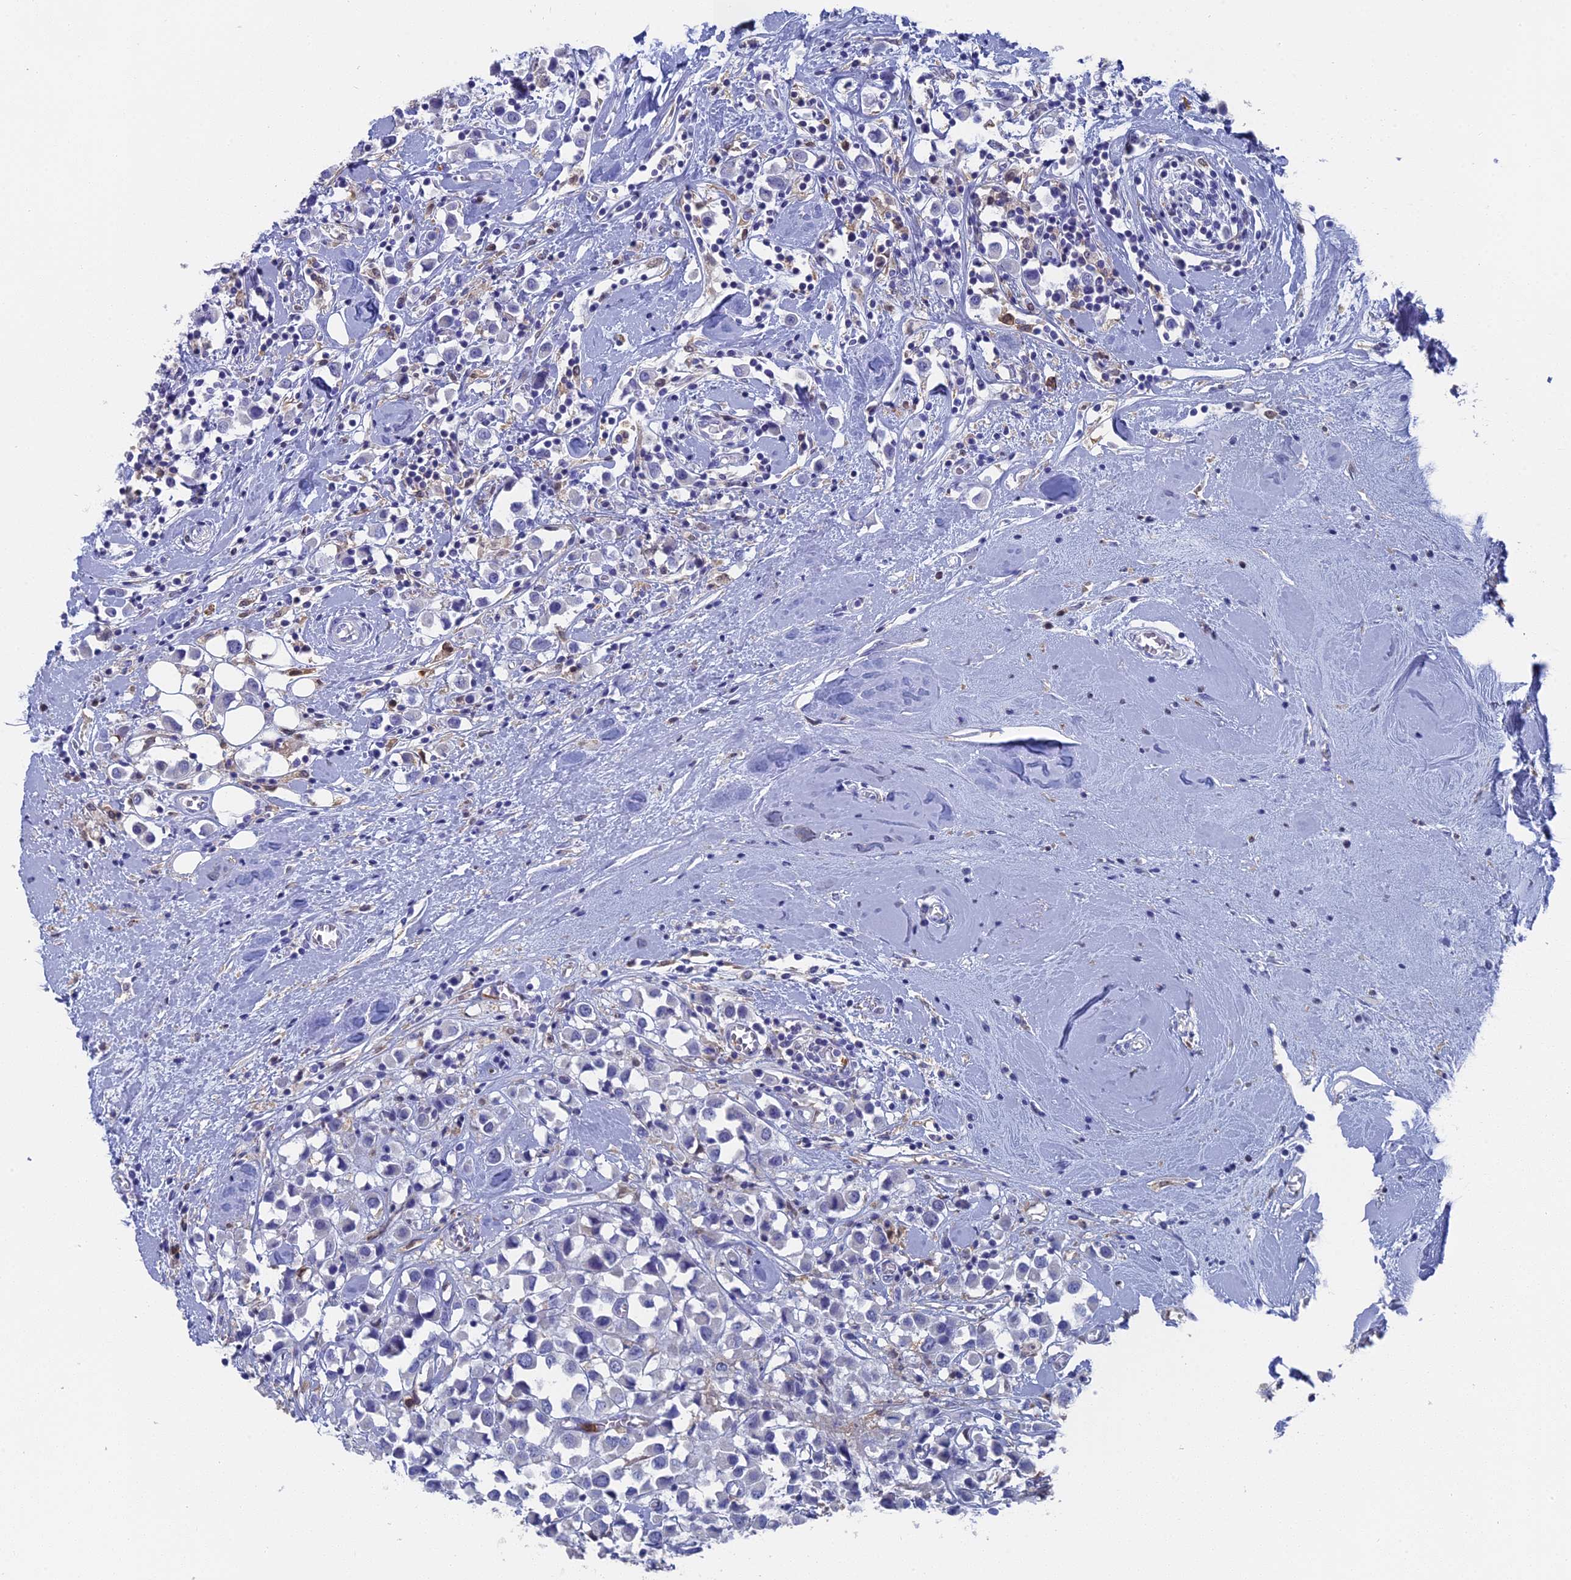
{"staining": {"intensity": "negative", "quantity": "none", "location": "none"}, "tissue": "breast cancer", "cell_type": "Tumor cells", "image_type": "cancer", "snomed": [{"axis": "morphology", "description": "Duct carcinoma"}, {"axis": "topography", "description": "Breast"}], "caption": "The micrograph displays no staining of tumor cells in breast cancer (intraductal carcinoma). (DAB IHC with hematoxylin counter stain).", "gene": "NCF4", "patient": {"sex": "female", "age": 61}}